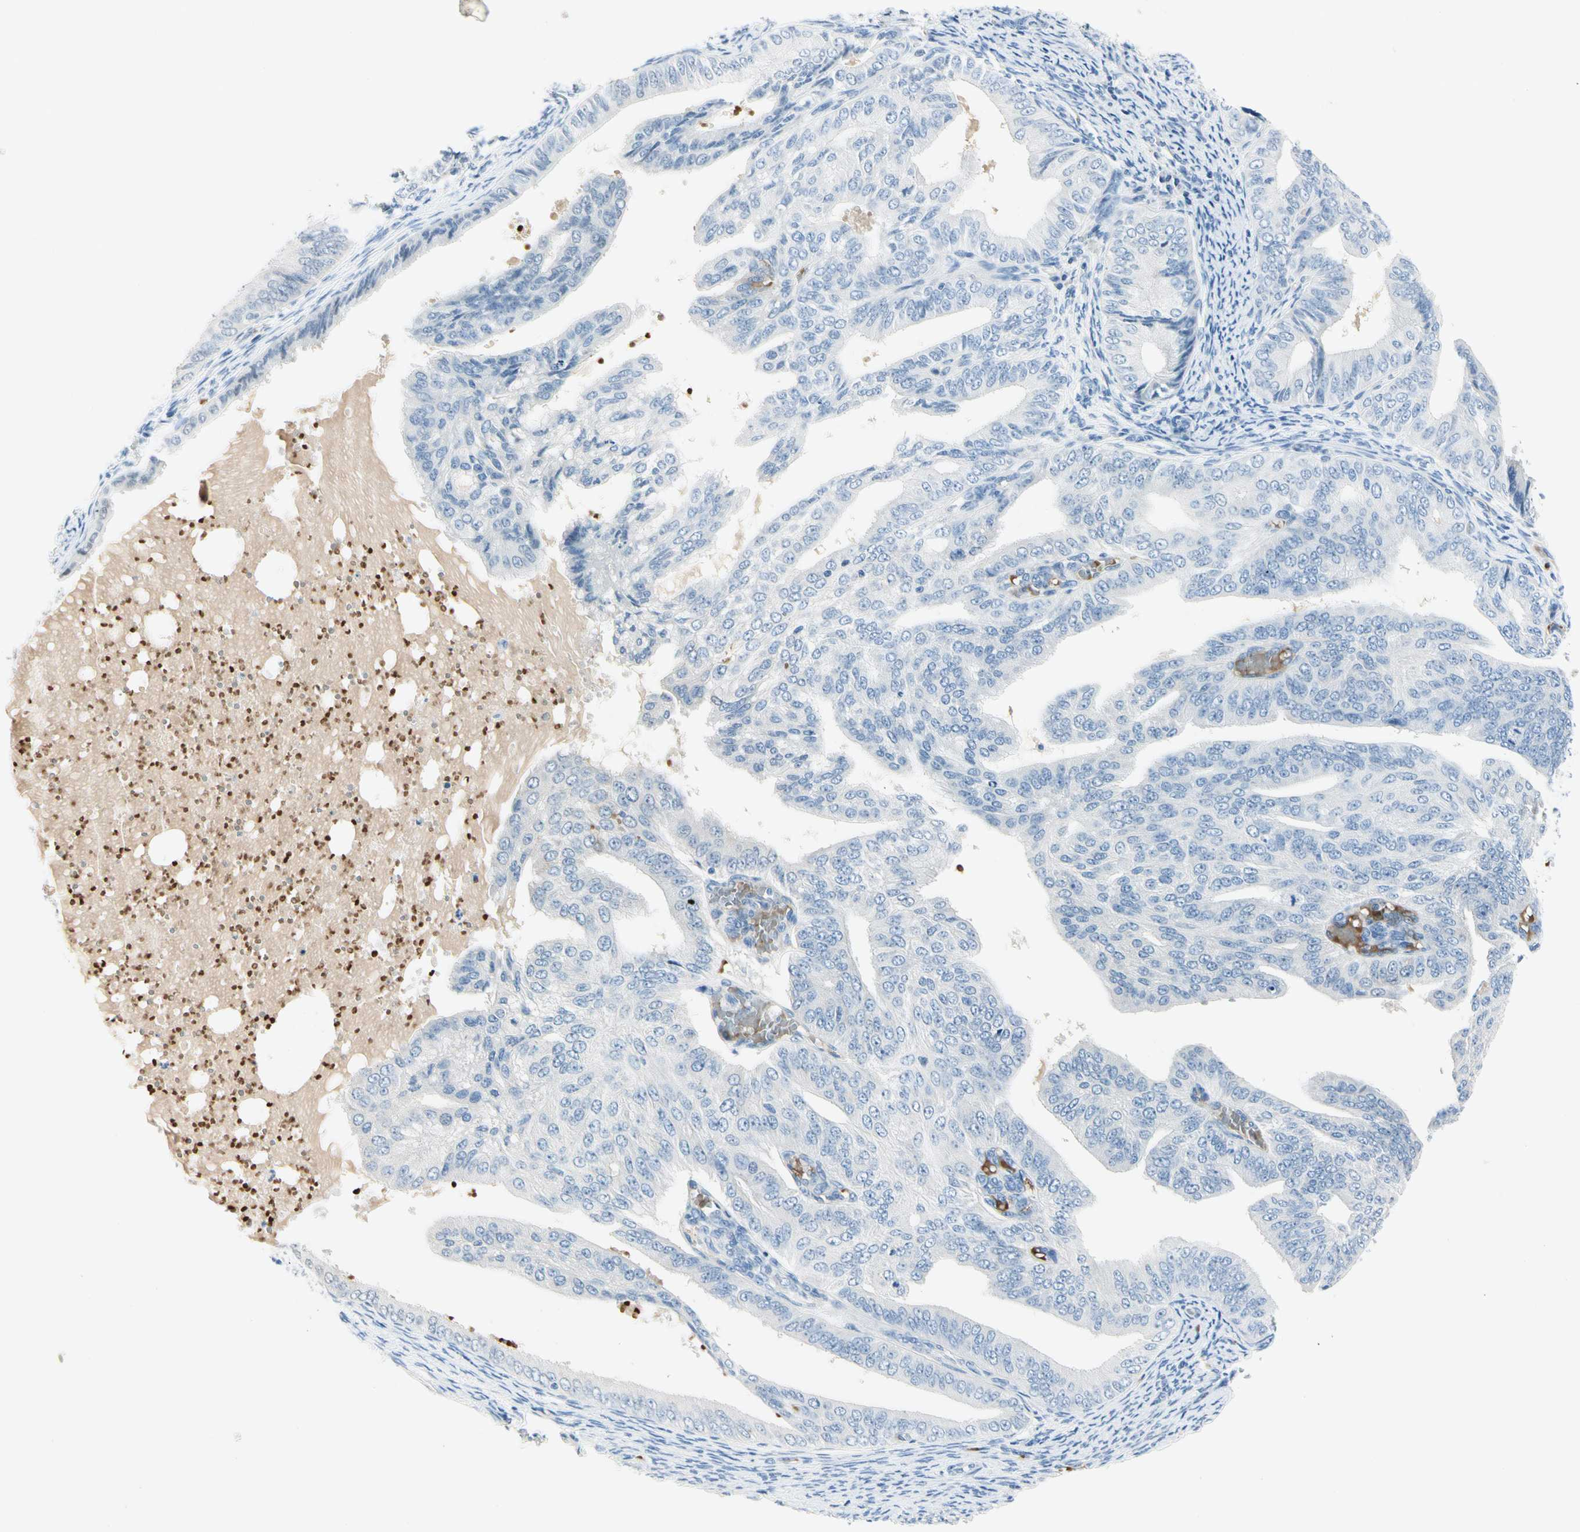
{"staining": {"intensity": "negative", "quantity": "none", "location": "none"}, "tissue": "endometrial cancer", "cell_type": "Tumor cells", "image_type": "cancer", "snomed": [{"axis": "morphology", "description": "Adenocarcinoma, NOS"}, {"axis": "topography", "description": "Endometrium"}], "caption": "There is no significant expression in tumor cells of endometrial cancer. Brightfield microscopy of immunohistochemistry stained with DAB (3,3'-diaminobenzidine) (brown) and hematoxylin (blue), captured at high magnification.", "gene": "CA1", "patient": {"sex": "female", "age": 58}}